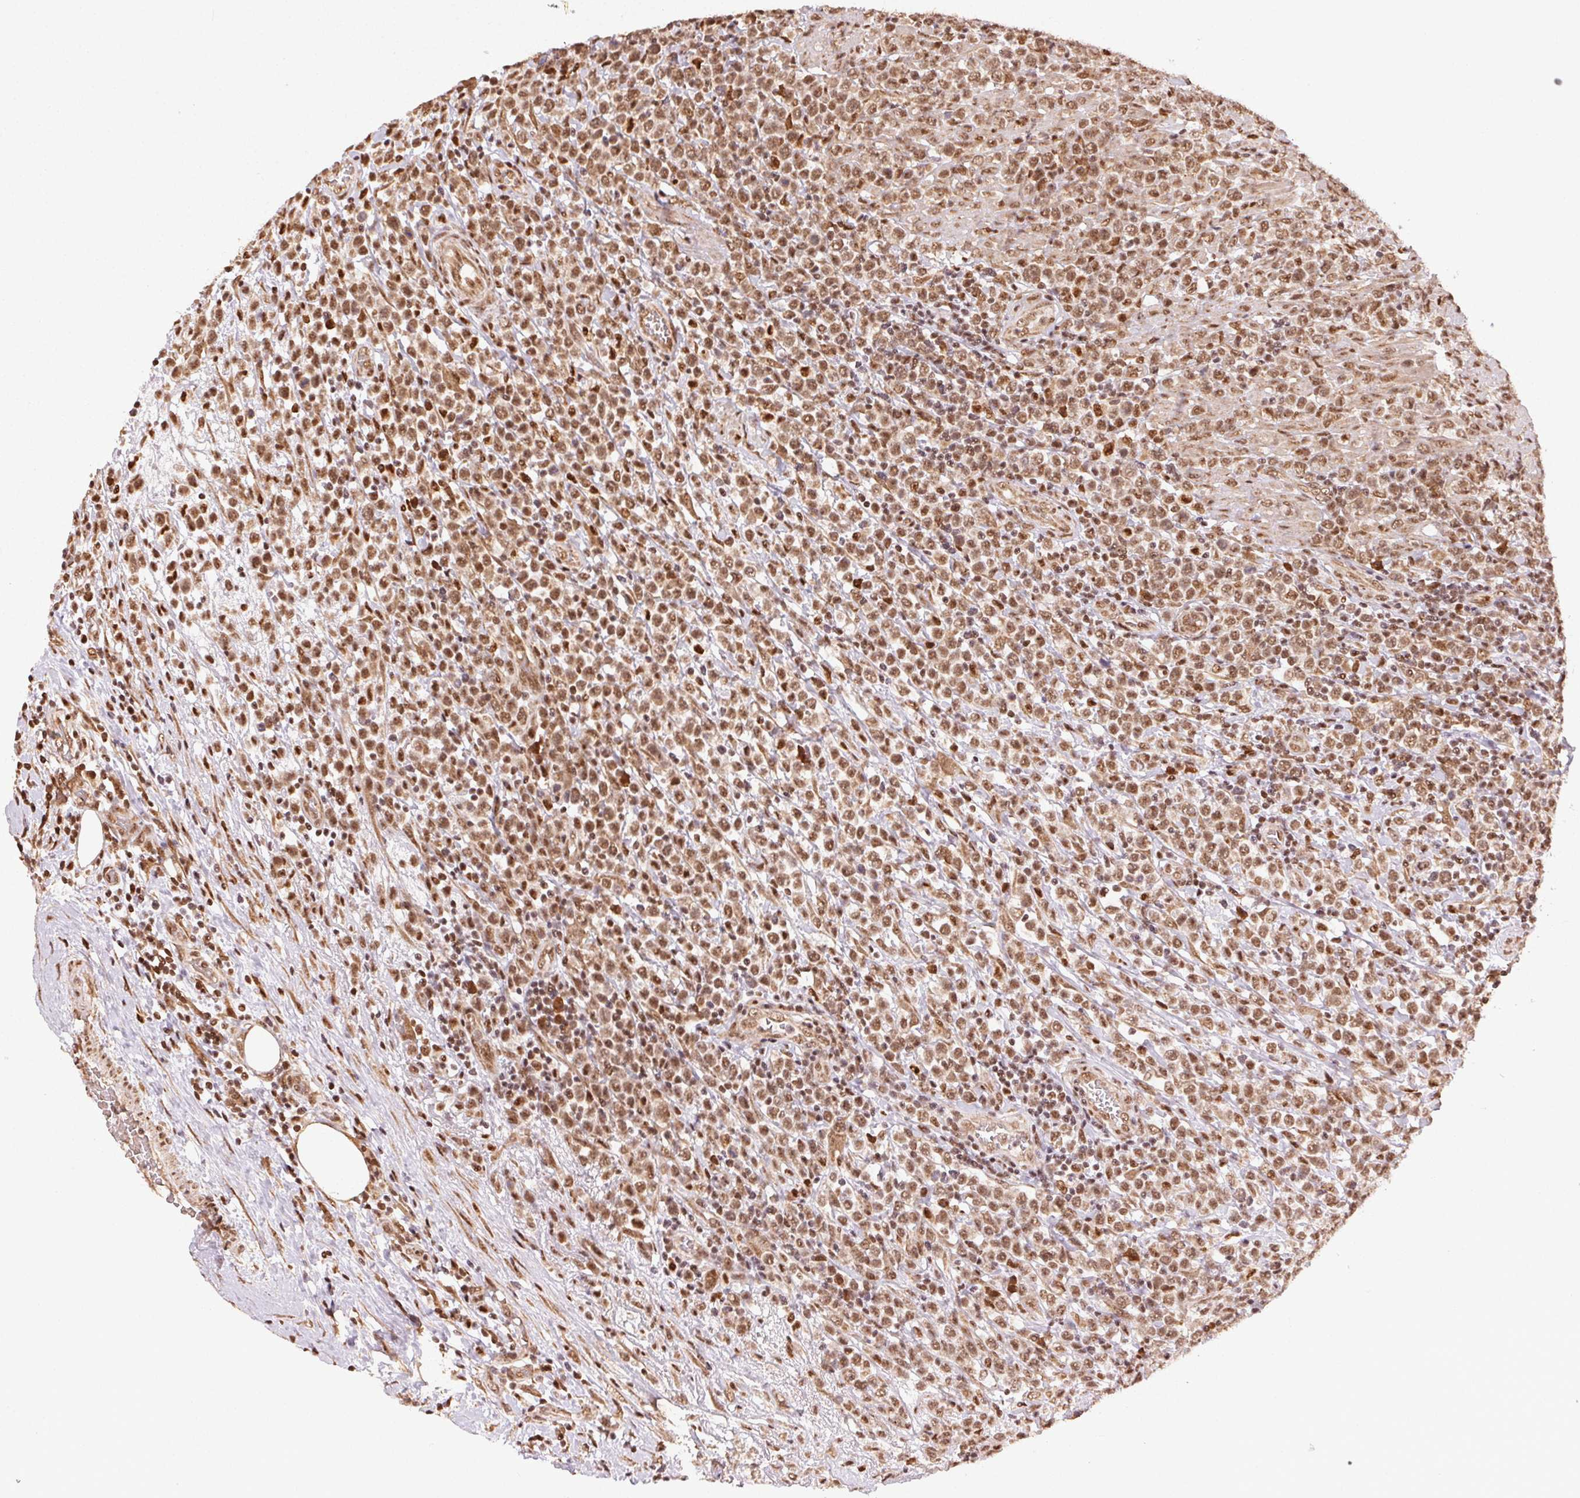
{"staining": {"intensity": "moderate", "quantity": ">75%", "location": "nuclear"}, "tissue": "lymphoma", "cell_type": "Tumor cells", "image_type": "cancer", "snomed": [{"axis": "morphology", "description": "Malignant lymphoma, non-Hodgkin's type, High grade"}, {"axis": "topography", "description": "Soft tissue"}], "caption": "The photomicrograph shows staining of high-grade malignant lymphoma, non-Hodgkin's type, revealing moderate nuclear protein positivity (brown color) within tumor cells.", "gene": "TREML4", "patient": {"sex": "female", "age": 56}}